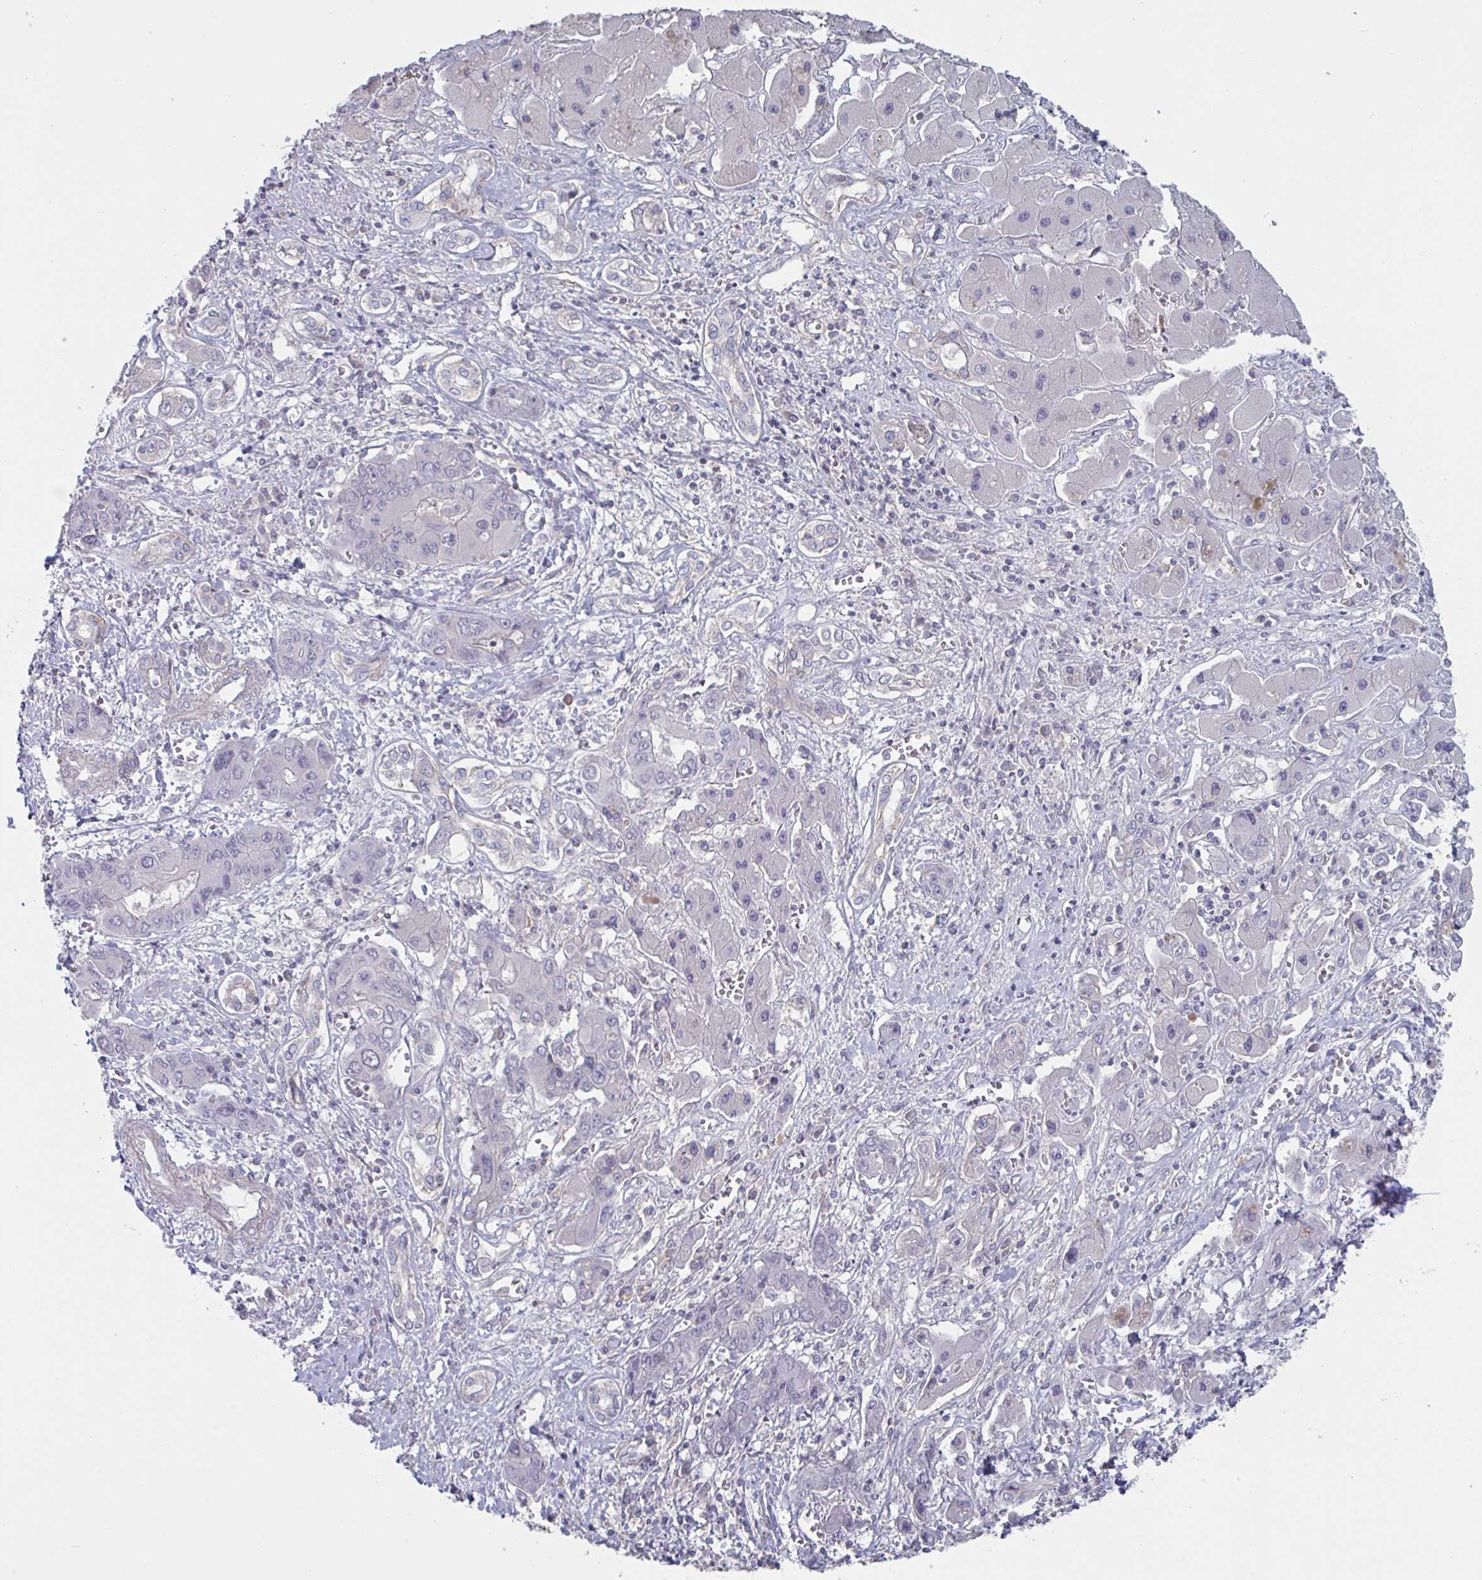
{"staining": {"intensity": "negative", "quantity": "none", "location": "none"}, "tissue": "liver cancer", "cell_type": "Tumor cells", "image_type": "cancer", "snomed": [{"axis": "morphology", "description": "Cholangiocarcinoma"}, {"axis": "topography", "description": "Liver"}], "caption": "DAB immunohistochemical staining of liver cholangiocarcinoma reveals no significant expression in tumor cells.", "gene": "STK26", "patient": {"sex": "male", "age": 67}}